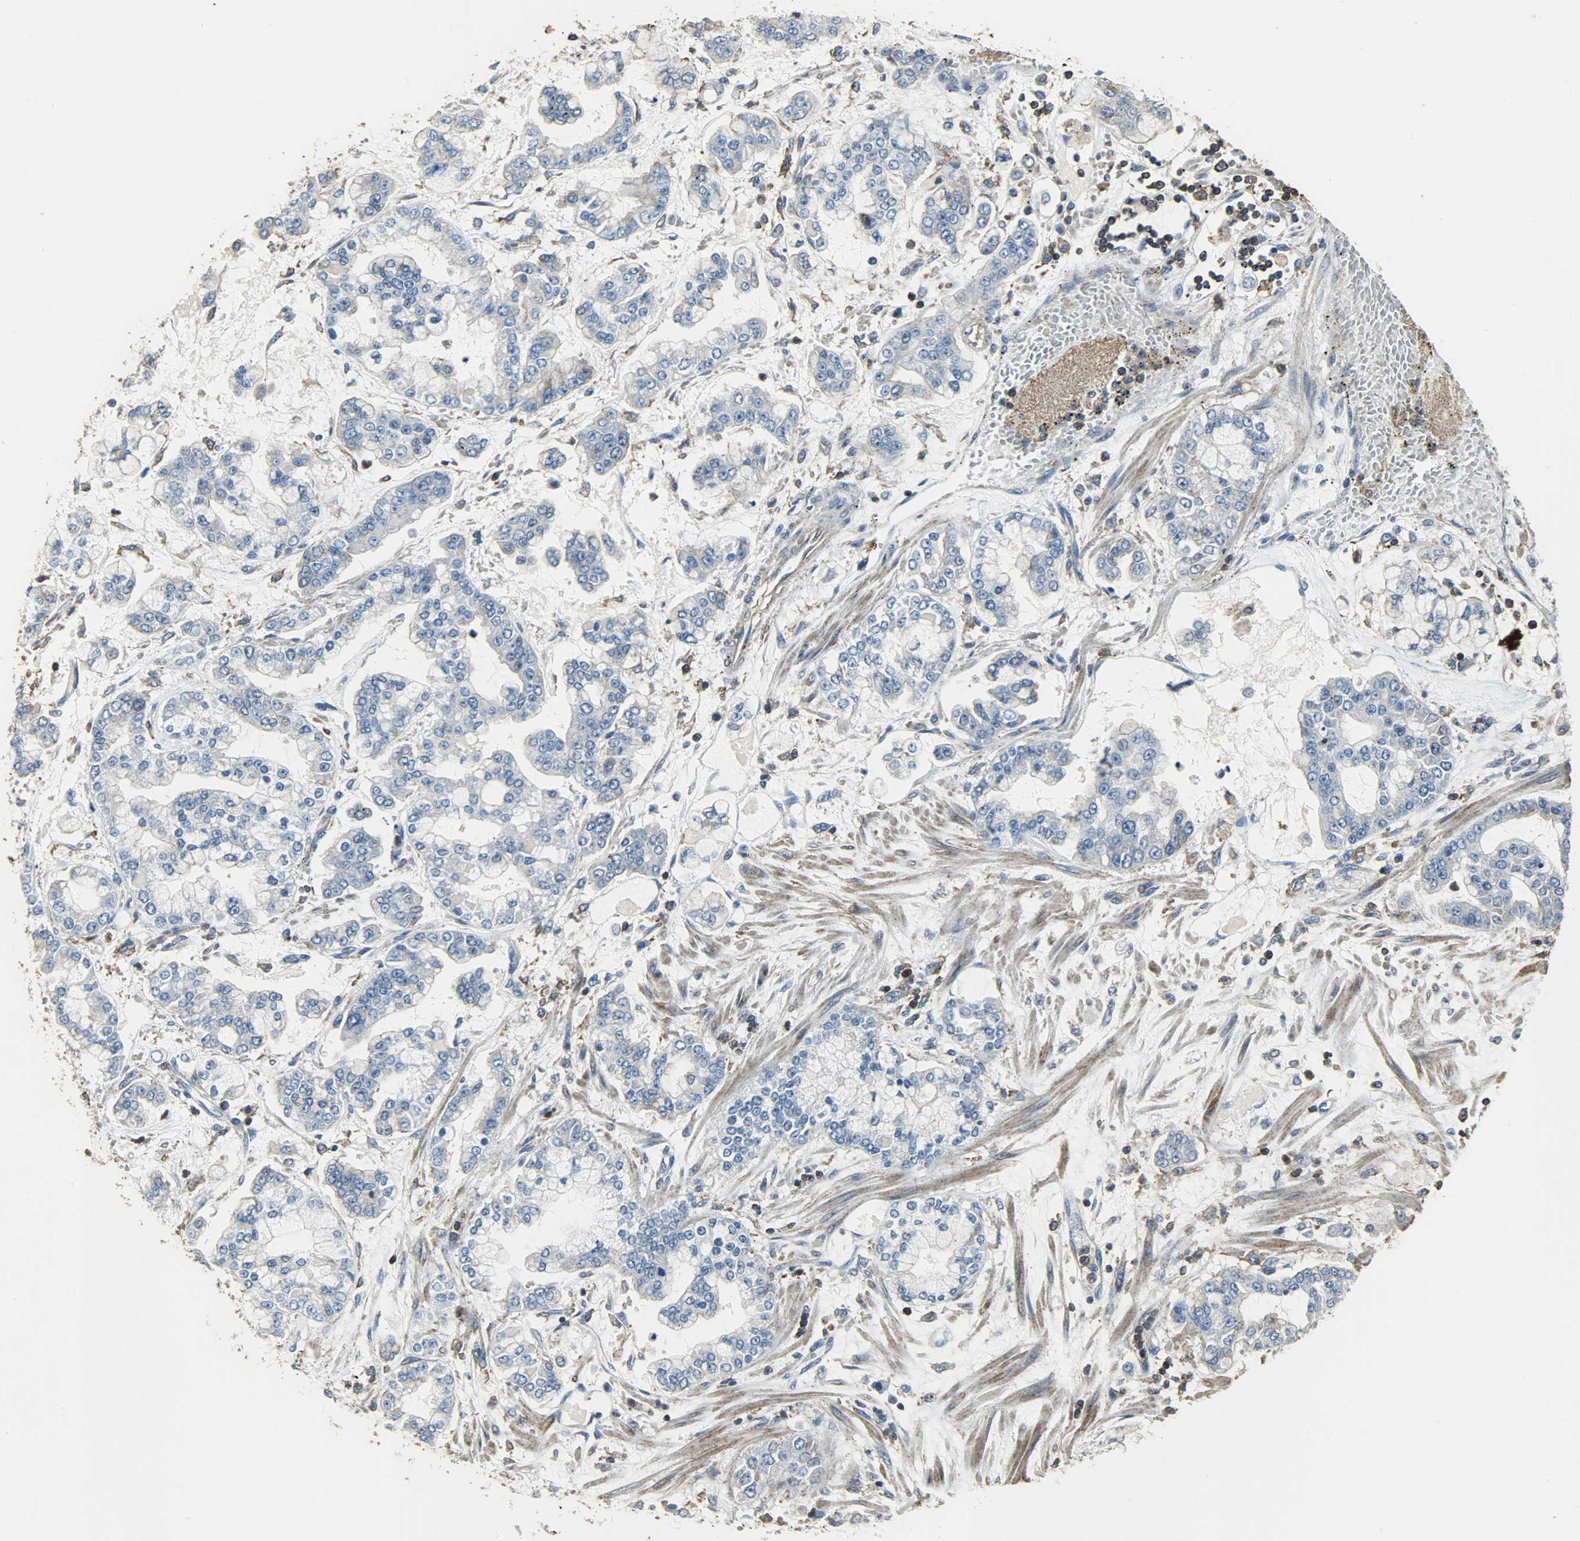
{"staining": {"intensity": "weak", "quantity": ">75%", "location": "cytoplasmic/membranous"}, "tissue": "stomach cancer", "cell_type": "Tumor cells", "image_type": "cancer", "snomed": [{"axis": "morphology", "description": "Normal tissue, NOS"}, {"axis": "morphology", "description": "Adenocarcinoma, NOS"}, {"axis": "topography", "description": "Stomach, upper"}, {"axis": "topography", "description": "Stomach"}], "caption": "Protein analysis of adenocarcinoma (stomach) tissue displays weak cytoplasmic/membranous expression in about >75% of tumor cells.", "gene": "DNAJA4", "patient": {"sex": "male", "age": 76}}